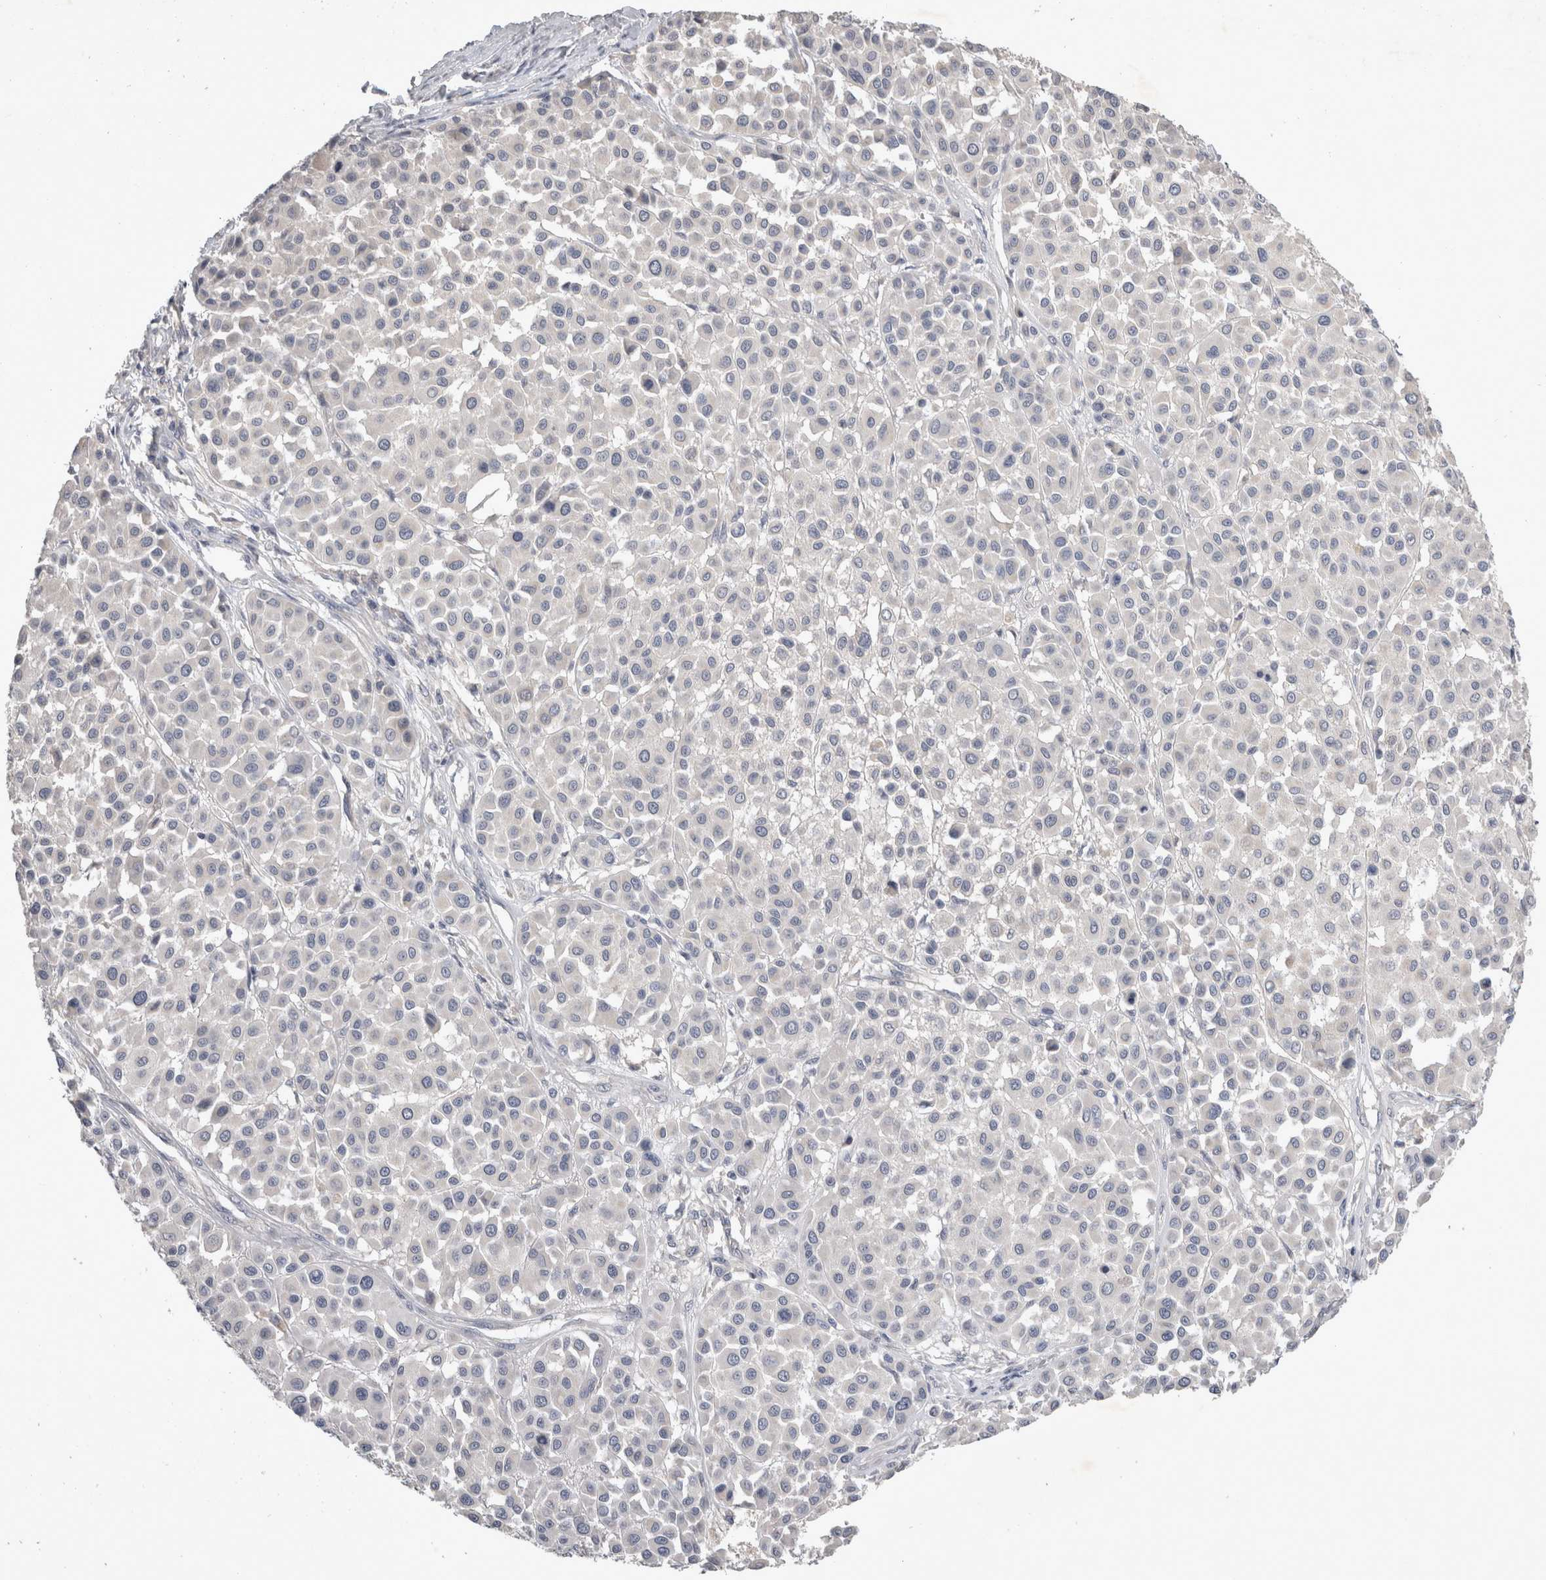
{"staining": {"intensity": "negative", "quantity": "none", "location": "none"}, "tissue": "melanoma", "cell_type": "Tumor cells", "image_type": "cancer", "snomed": [{"axis": "morphology", "description": "Malignant melanoma, Metastatic site"}, {"axis": "topography", "description": "Soft tissue"}], "caption": "Immunohistochemistry (IHC) of human melanoma demonstrates no positivity in tumor cells.", "gene": "SLC22A11", "patient": {"sex": "male", "age": 41}}